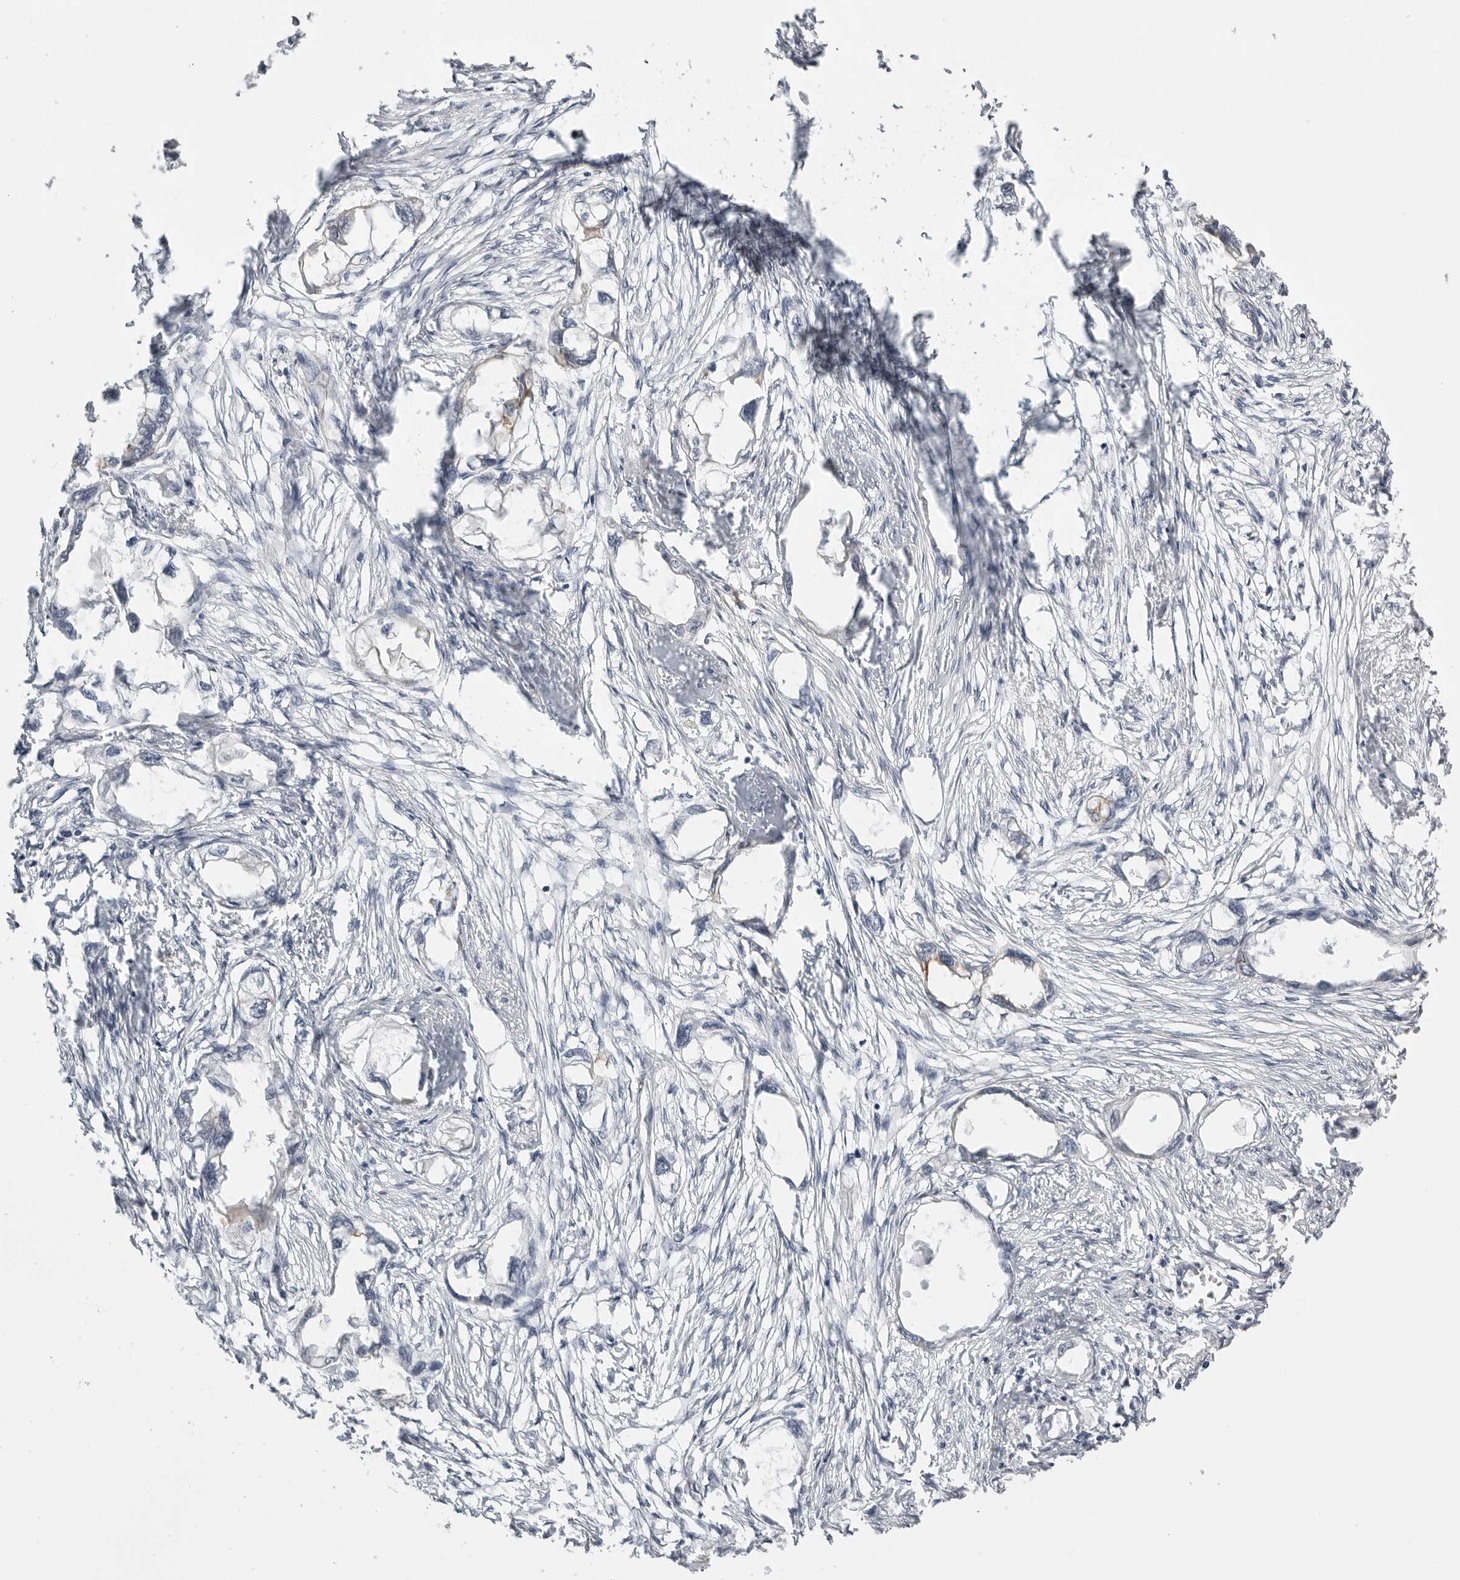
{"staining": {"intensity": "weak", "quantity": "<25%", "location": "cytoplasmic/membranous"}, "tissue": "endometrial cancer", "cell_type": "Tumor cells", "image_type": "cancer", "snomed": [{"axis": "morphology", "description": "Adenocarcinoma, NOS"}, {"axis": "morphology", "description": "Adenocarcinoma, metastatic, NOS"}, {"axis": "topography", "description": "Adipose tissue"}, {"axis": "topography", "description": "Endometrium"}], "caption": "This is an immunohistochemistry (IHC) photomicrograph of human endometrial metastatic adenocarcinoma. There is no expression in tumor cells.", "gene": "SERPINF2", "patient": {"sex": "female", "age": 67}}